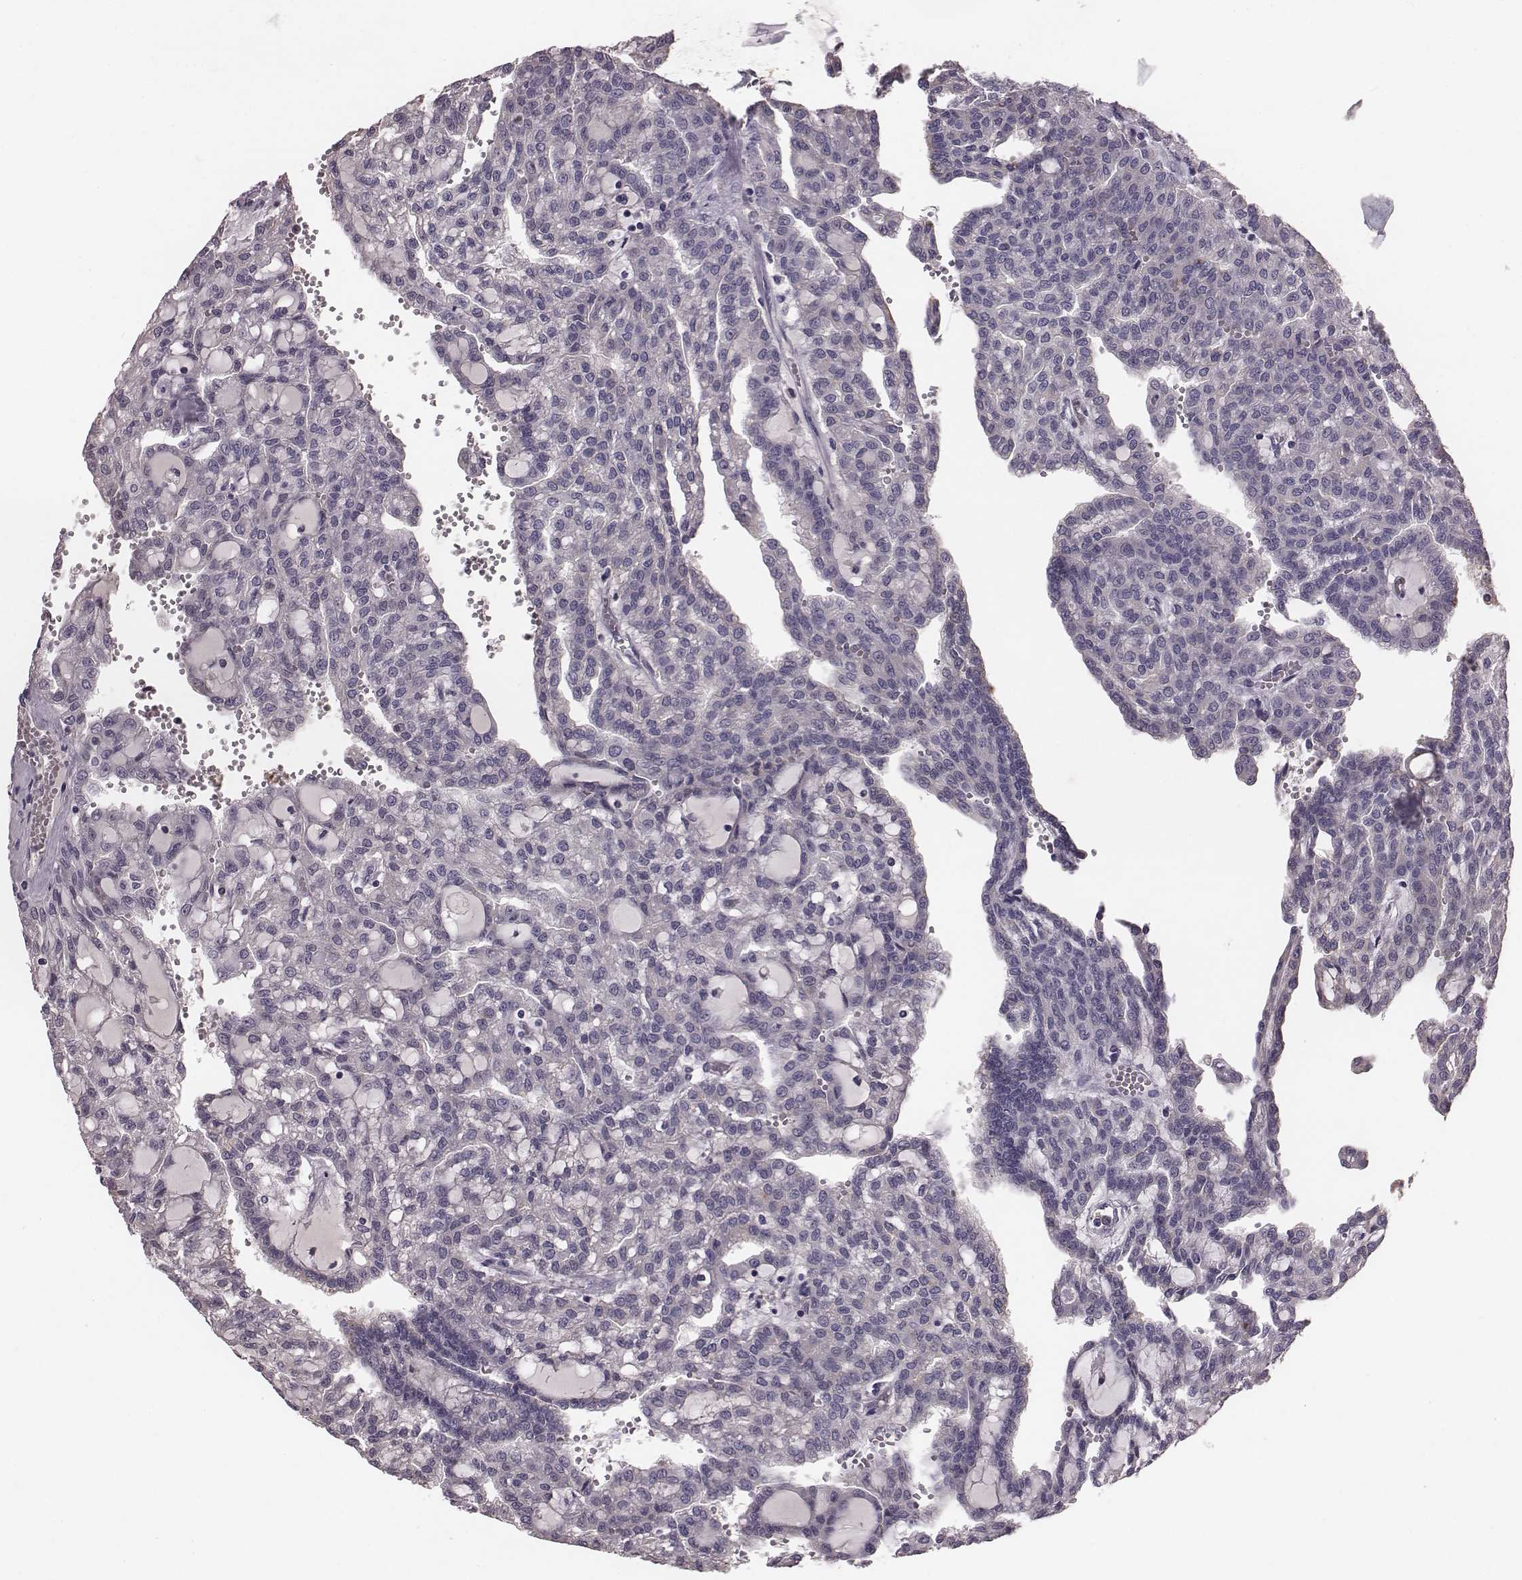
{"staining": {"intensity": "negative", "quantity": "none", "location": "none"}, "tissue": "renal cancer", "cell_type": "Tumor cells", "image_type": "cancer", "snomed": [{"axis": "morphology", "description": "Adenocarcinoma, NOS"}, {"axis": "topography", "description": "Kidney"}], "caption": "Human adenocarcinoma (renal) stained for a protein using immunohistochemistry (IHC) demonstrates no positivity in tumor cells.", "gene": "SMIM24", "patient": {"sex": "male", "age": 63}}